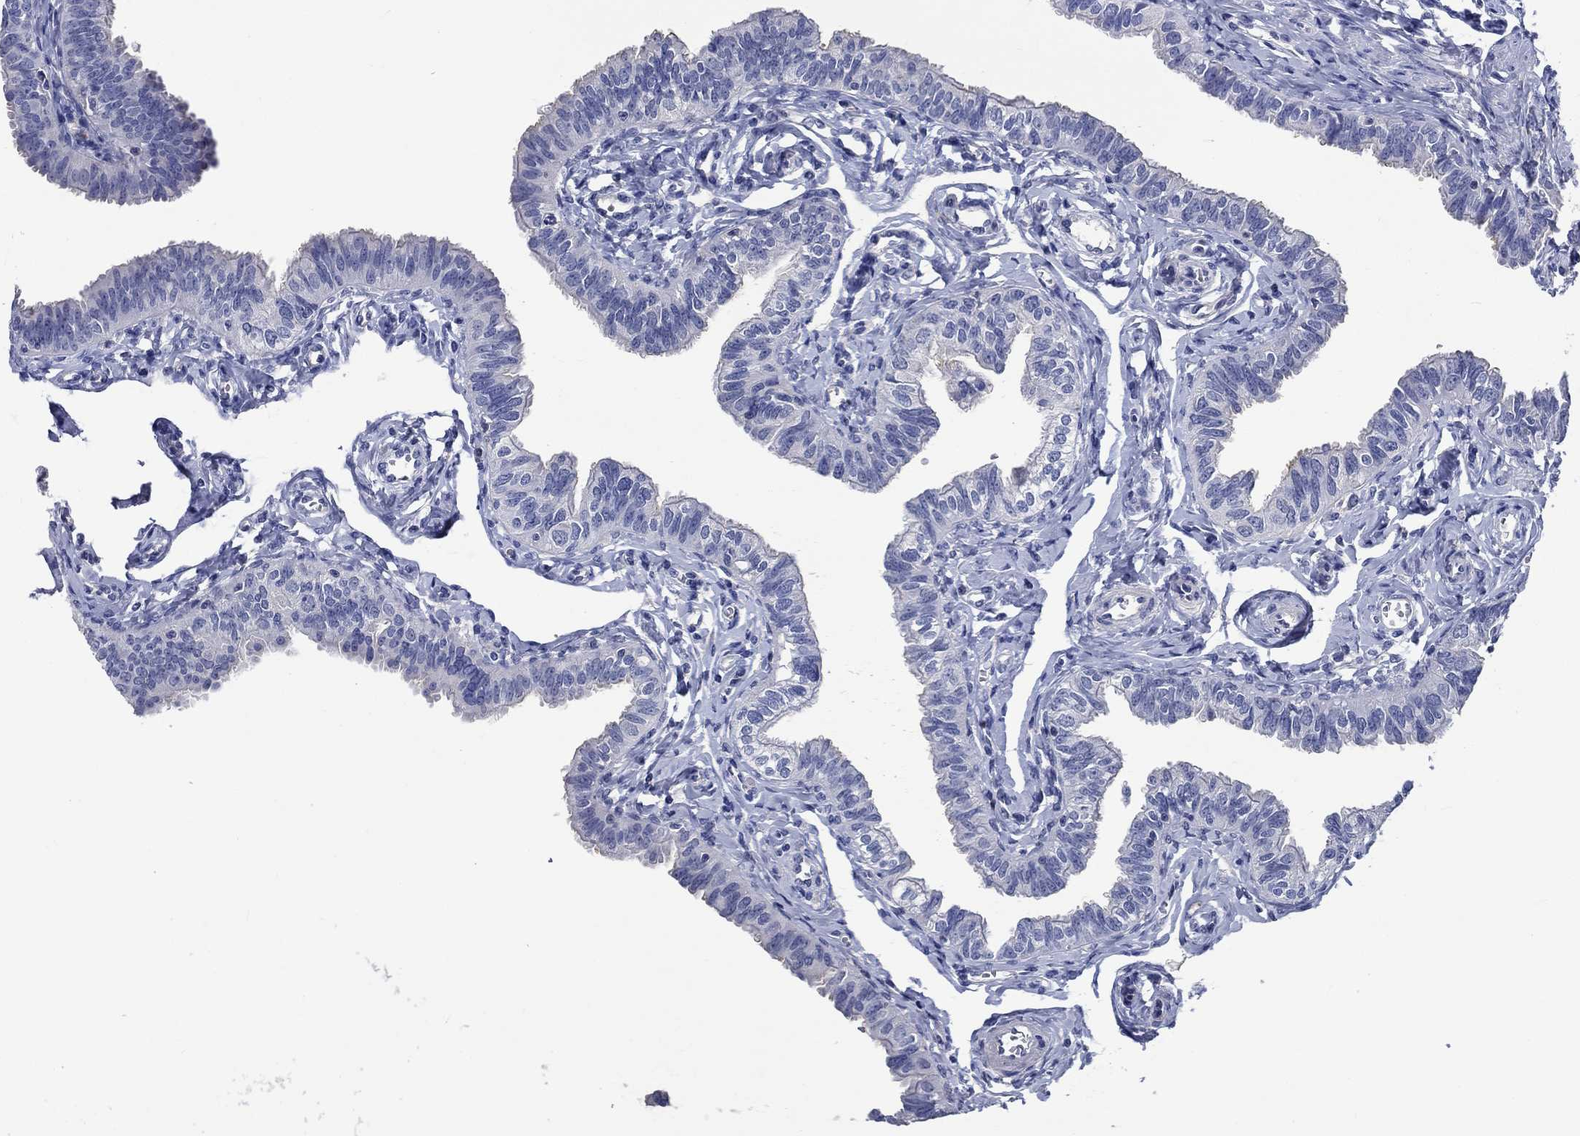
{"staining": {"intensity": "negative", "quantity": "none", "location": "none"}, "tissue": "fallopian tube", "cell_type": "Glandular cells", "image_type": "normal", "snomed": [{"axis": "morphology", "description": "Normal tissue, NOS"}, {"axis": "topography", "description": "Fallopian tube"}], "caption": "Benign fallopian tube was stained to show a protein in brown. There is no significant staining in glandular cells. (DAB IHC, high magnification).", "gene": "CNDP1", "patient": {"sex": "female", "age": 54}}